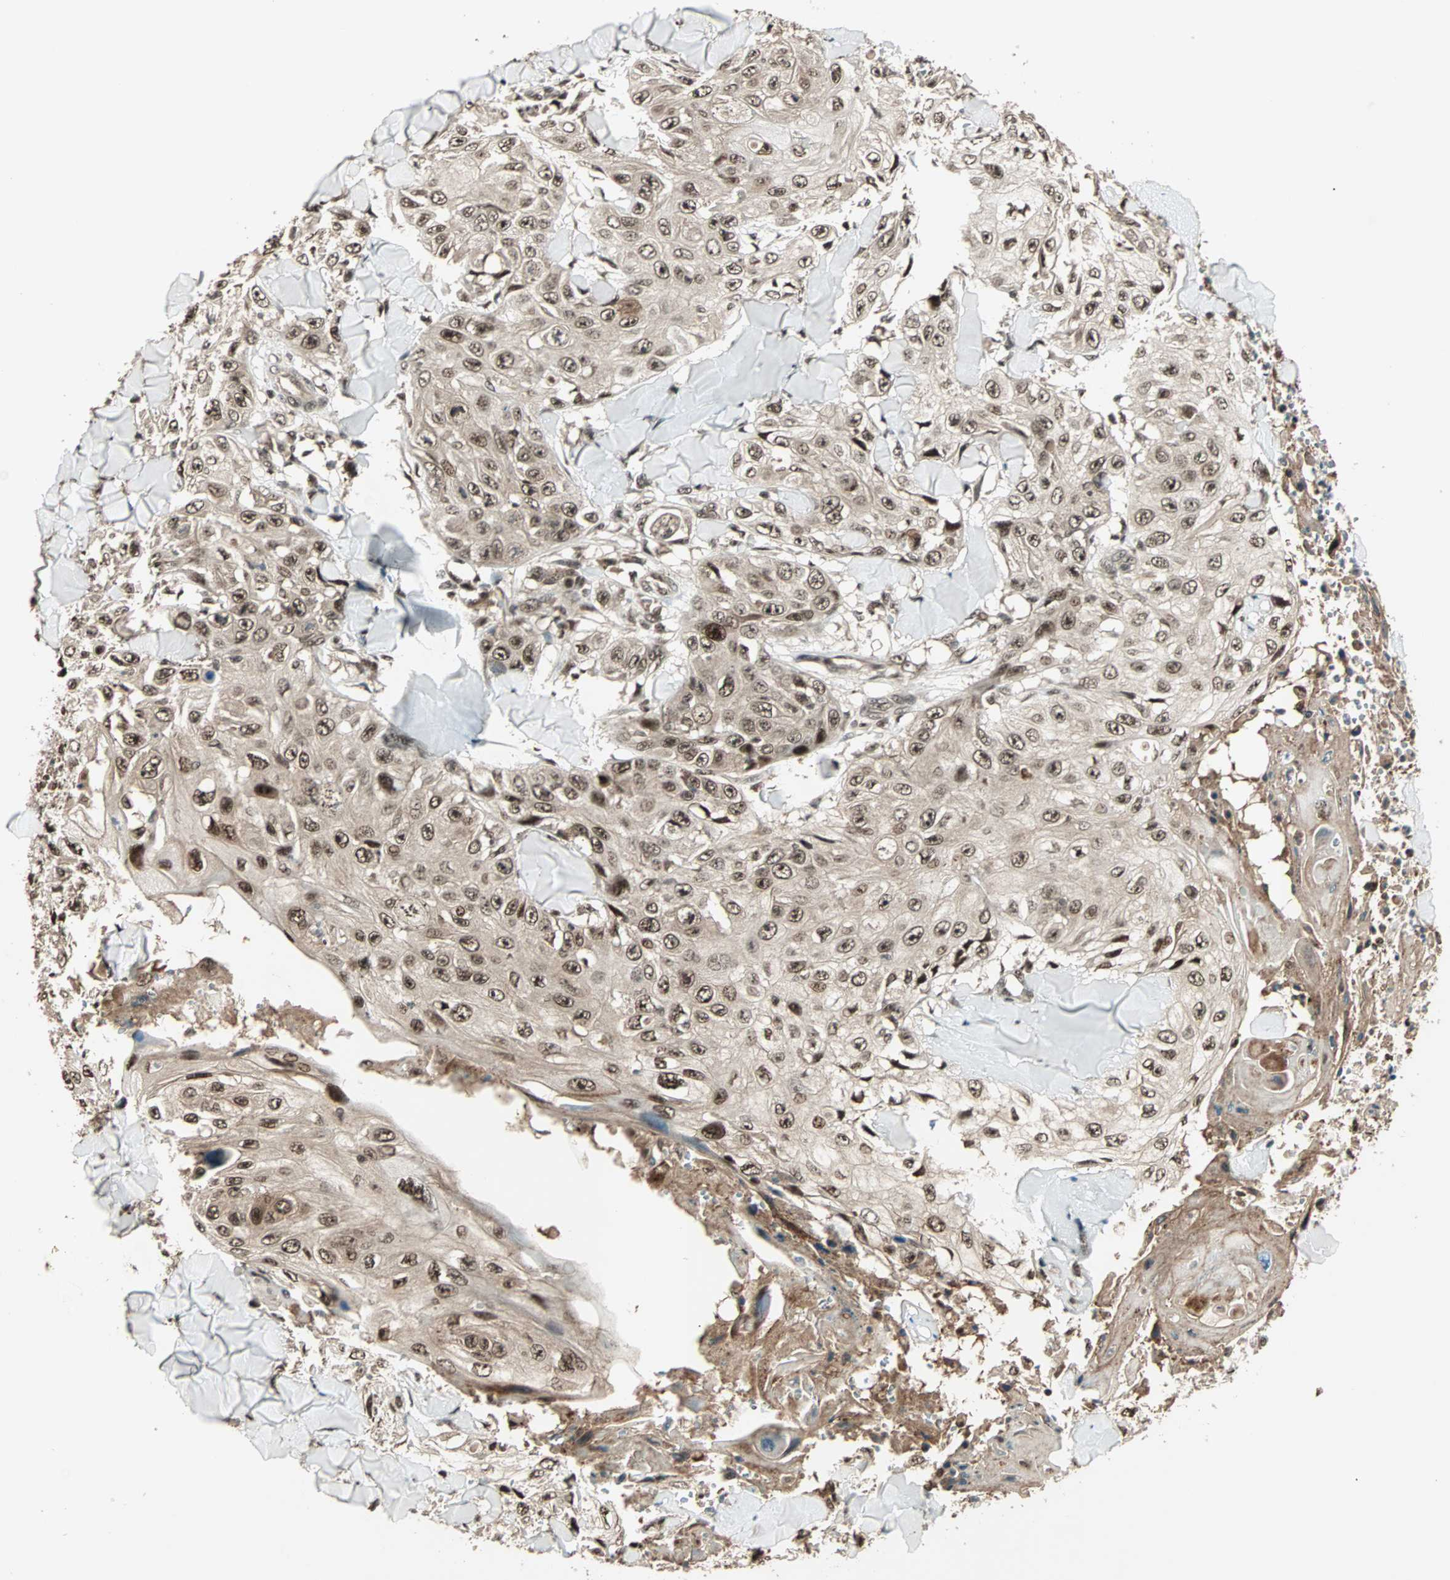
{"staining": {"intensity": "strong", "quantity": ">75%", "location": "cytoplasmic/membranous,nuclear"}, "tissue": "skin cancer", "cell_type": "Tumor cells", "image_type": "cancer", "snomed": [{"axis": "morphology", "description": "Squamous cell carcinoma, NOS"}, {"axis": "topography", "description": "Skin"}], "caption": "Skin cancer stained with immunohistochemistry displays strong cytoplasmic/membranous and nuclear expression in approximately >75% of tumor cells.", "gene": "ZNF44", "patient": {"sex": "male", "age": 86}}